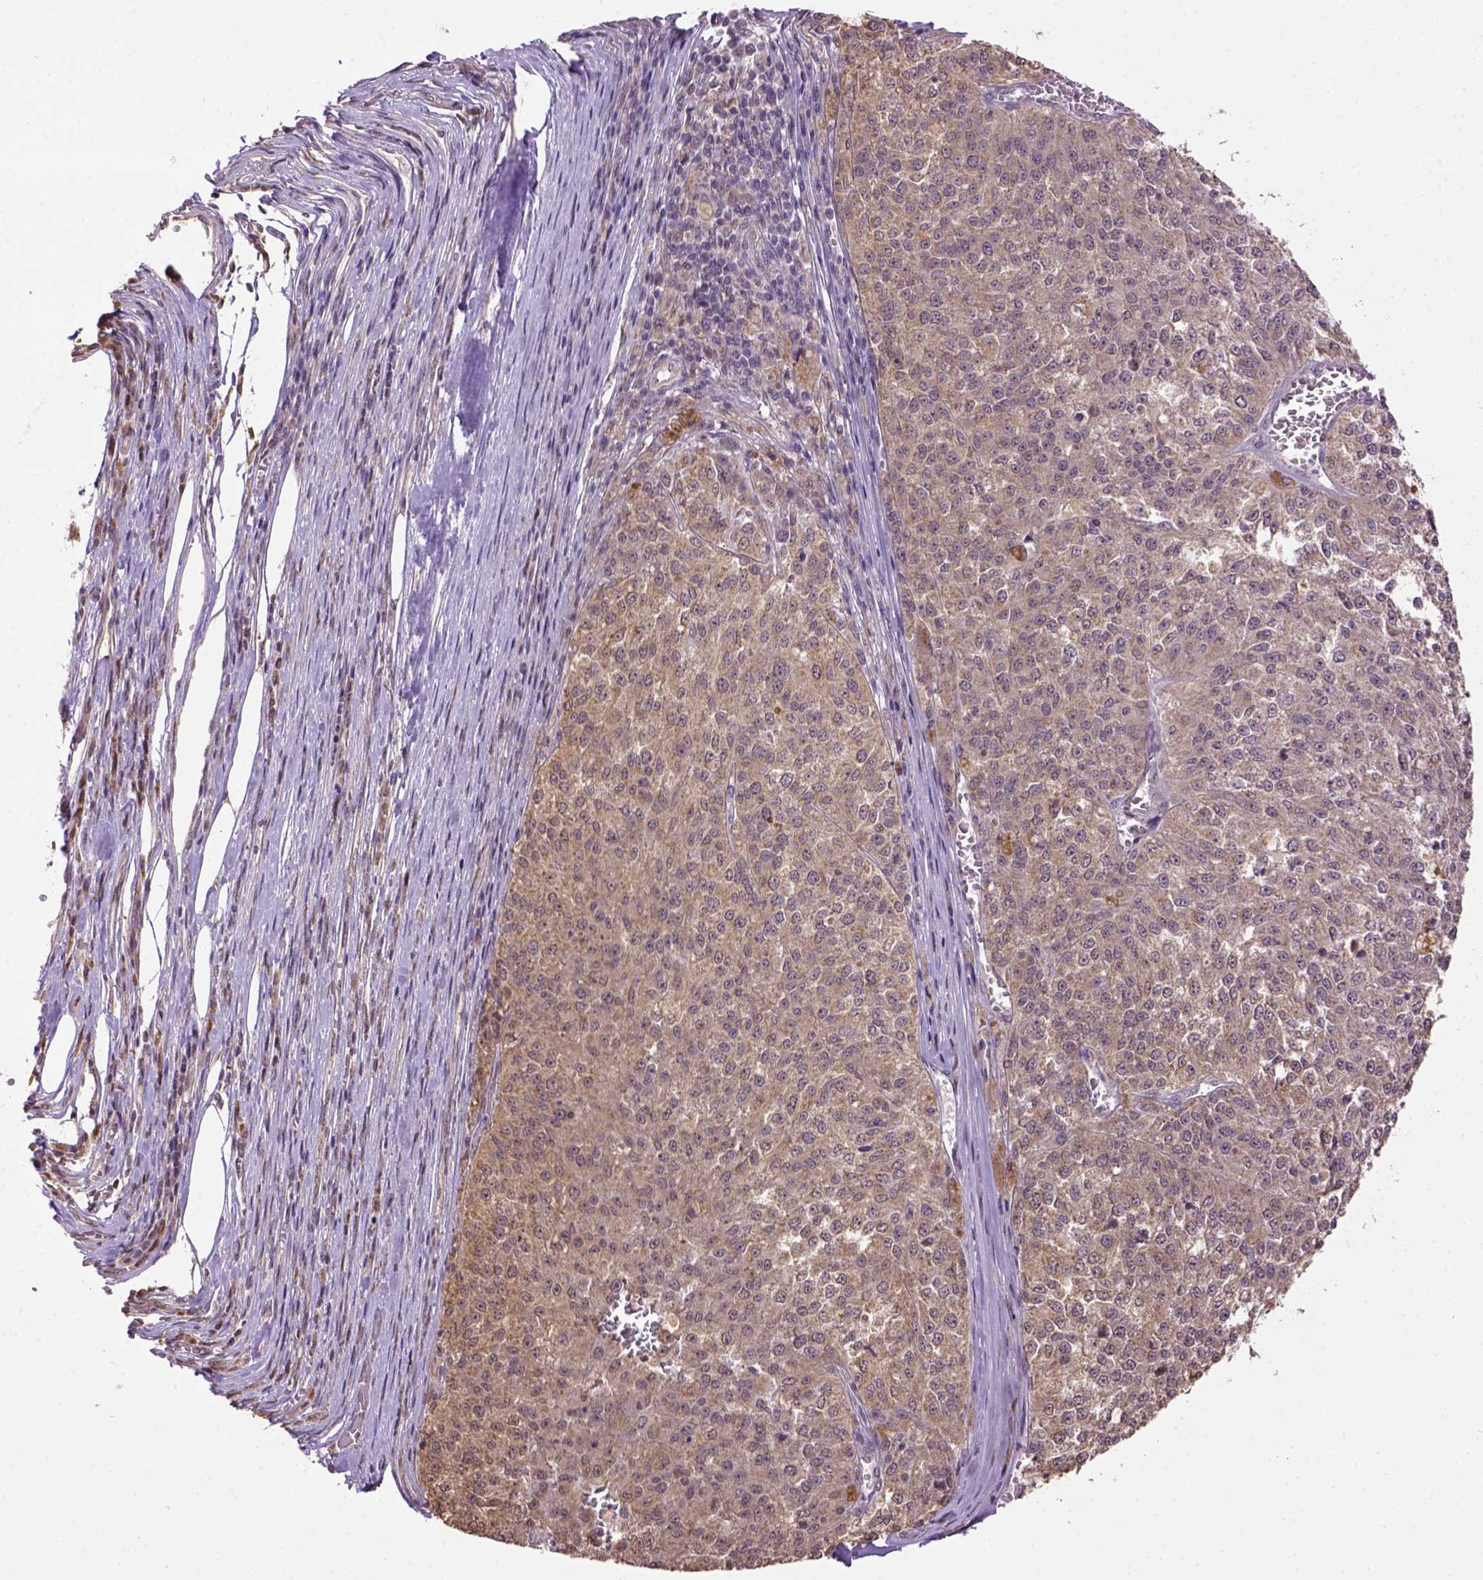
{"staining": {"intensity": "weak", "quantity": "25%-75%", "location": "cytoplasmic/membranous"}, "tissue": "melanoma", "cell_type": "Tumor cells", "image_type": "cancer", "snomed": [{"axis": "morphology", "description": "Malignant melanoma, Metastatic site"}, {"axis": "topography", "description": "Lymph node"}], "caption": "Tumor cells demonstrate low levels of weak cytoplasmic/membranous positivity in approximately 25%-75% of cells in melanoma.", "gene": "WDR17", "patient": {"sex": "female", "age": 64}}